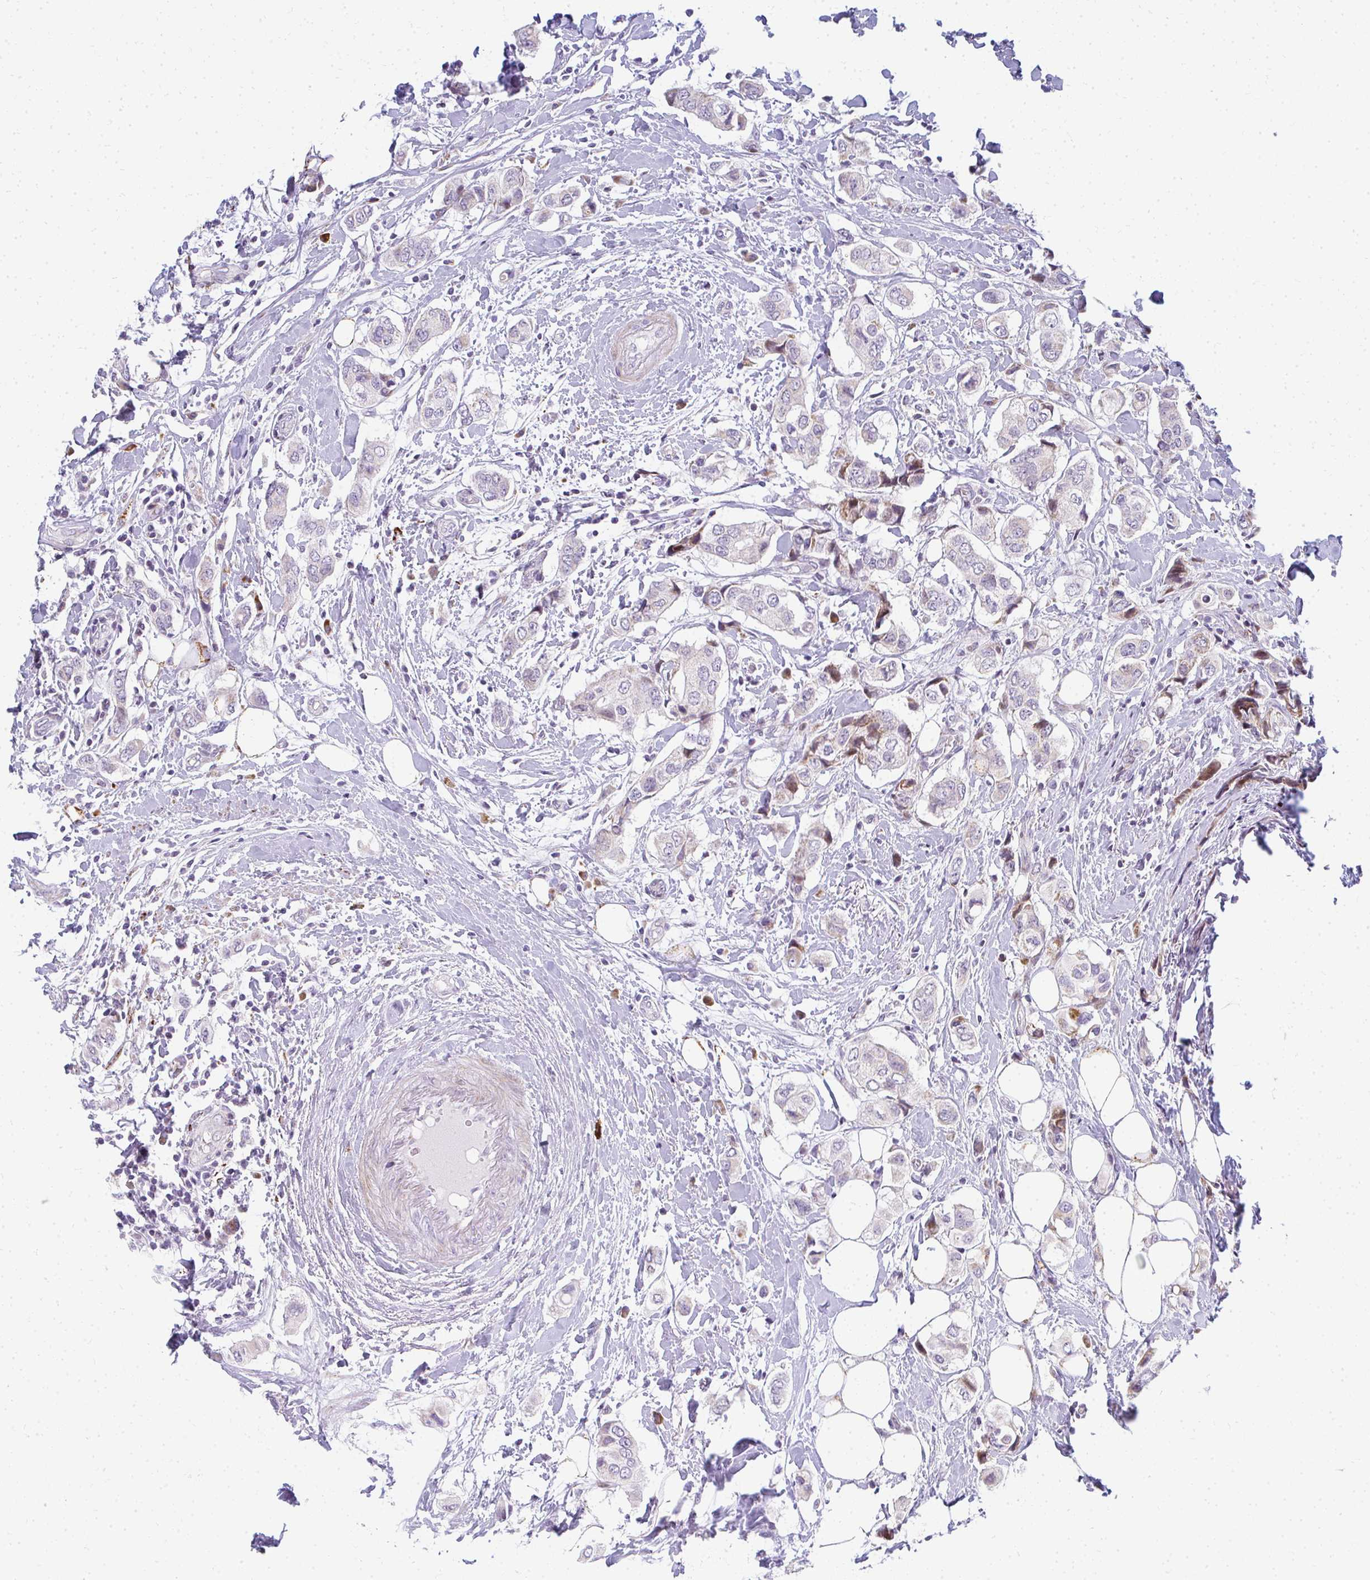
{"staining": {"intensity": "moderate", "quantity": "<25%", "location": "cytoplasmic/membranous"}, "tissue": "breast cancer", "cell_type": "Tumor cells", "image_type": "cancer", "snomed": [{"axis": "morphology", "description": "Lobular carcinoma"}, {"axis": "topography", "description": "Breast"}], "caption": "IHC staining of lobular carcinoma (breast), which shows low levels of moderate cytoplasmic/membranous staining in about <25% of tumor cells indicating moderate cytoplasmic/membranous protein expression. The staining was performed using DAB (3,3'-diaminobenzidine) (brown) for protein detection and nuclei were counterstained in hematoxylin (blue).", "gene": "PLA2G5", "patient": {"sex": "female", "age": 51}}